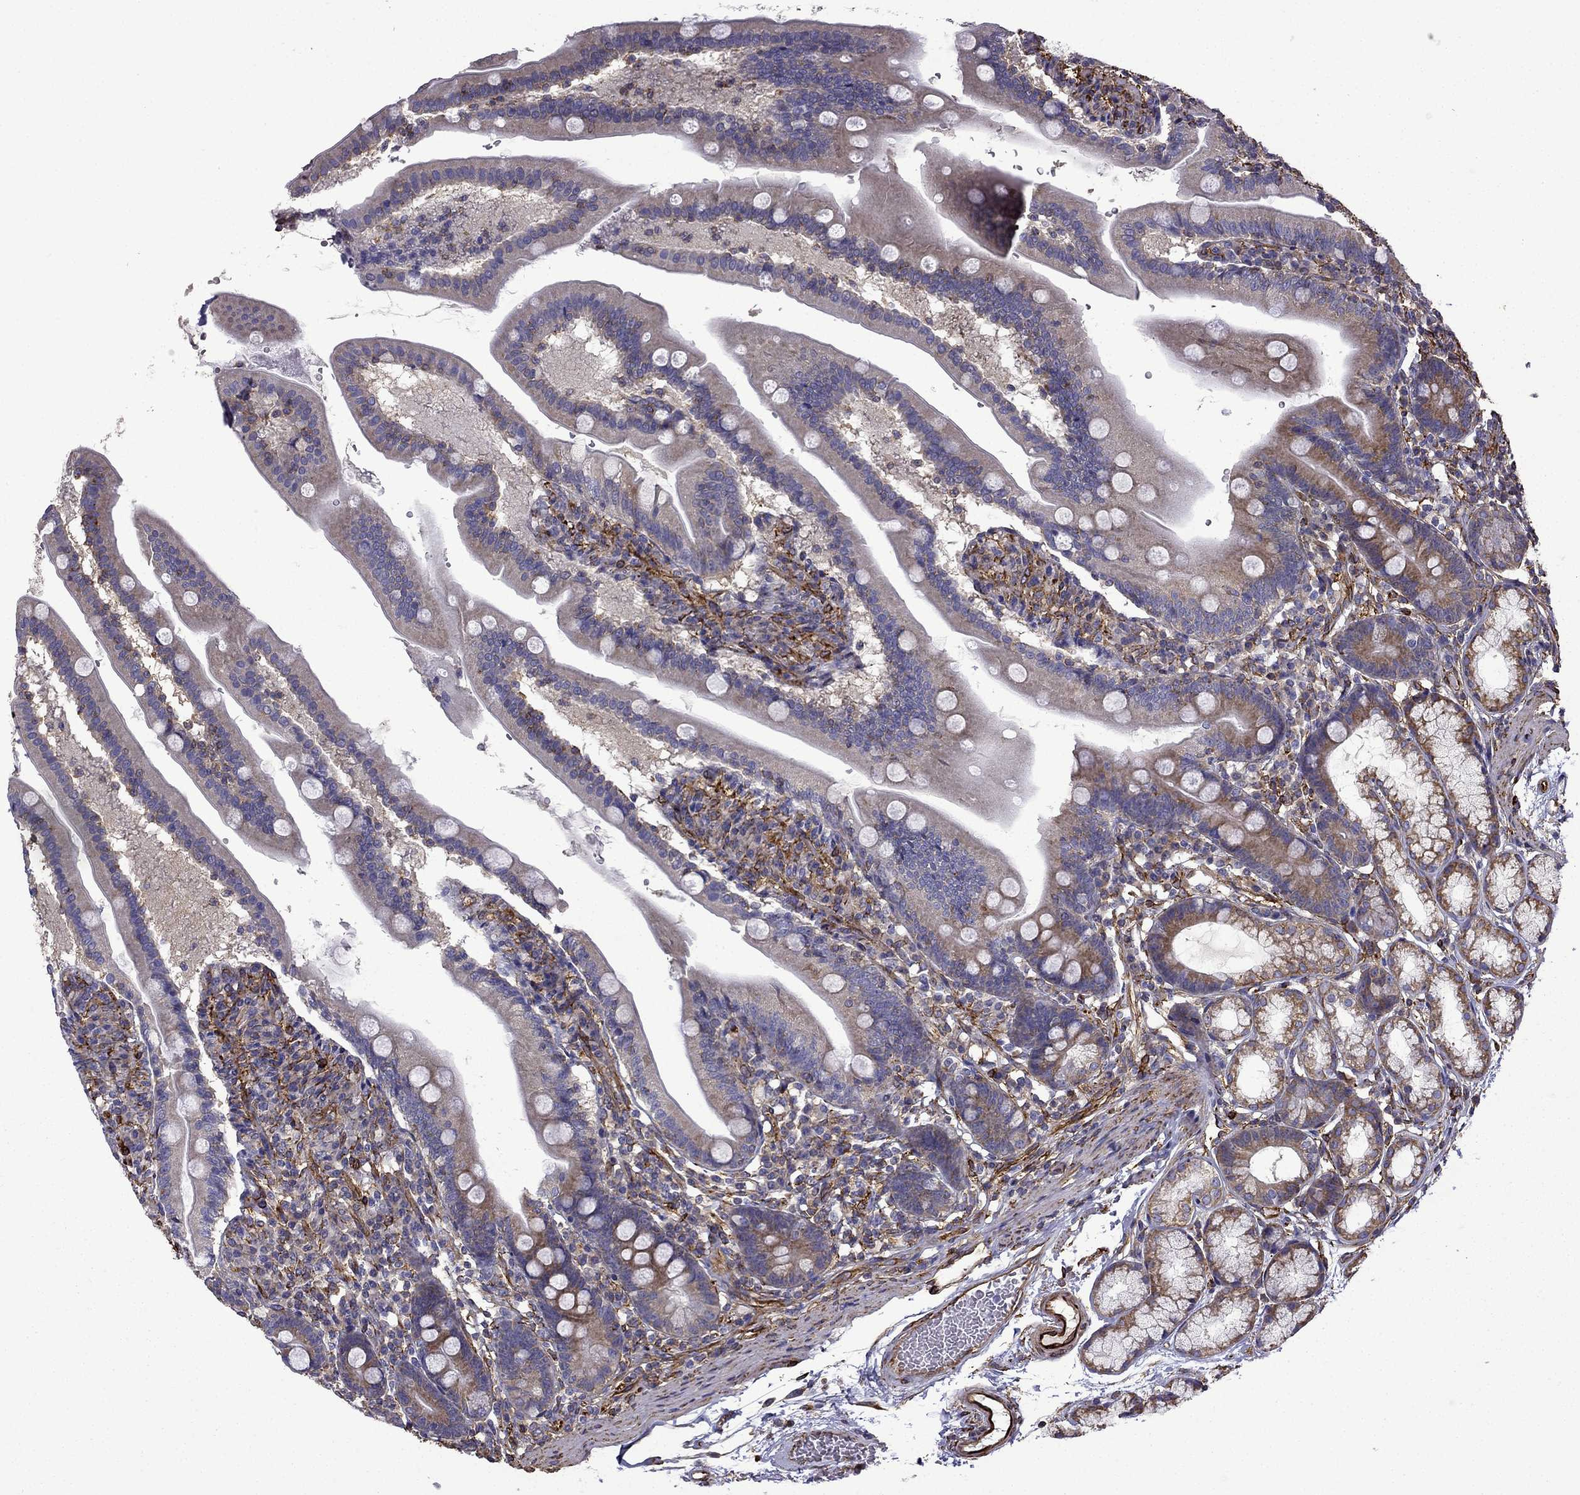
{"staining": {"intensity": "moderate", "quantity": "25%-75%", "location": "cytoplasmic/membranous"}, "tissue": "duodenum", "cell_type": "Glandular cells", "image_type": "normal", "snomed": [{"axis": "morphology", "description": "Normal tissue, NOS"}, {"axis": "topography", "description": "Duodenum"}], "caption": "High-power microscopy captured an IHC image of normal duodenum, revealing moderate cytoplasmic/membranous expression in approximately 25%-75% of glandular cells.", "gene": "MAP4", "patient": {"sex": "female", "age": 67}}